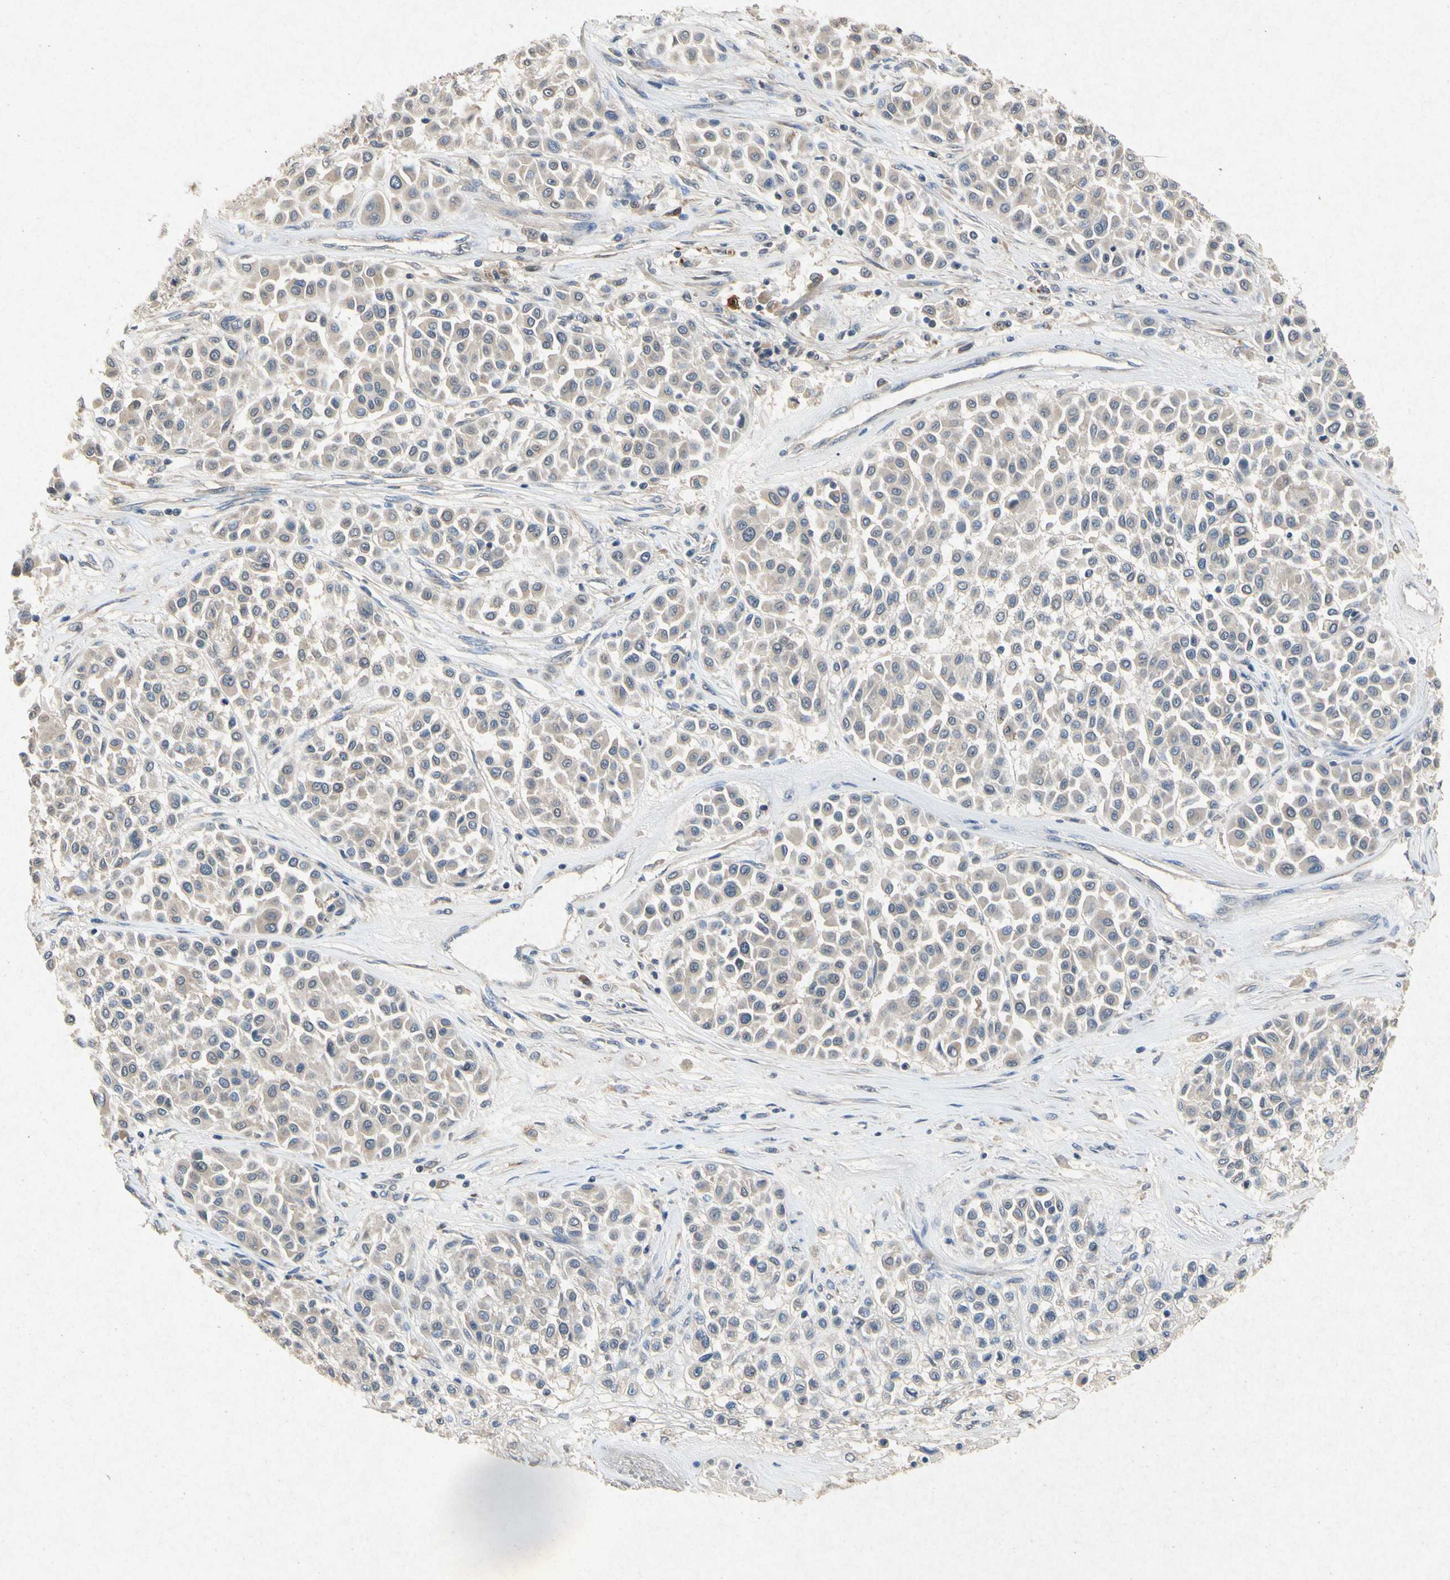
{"staining": {"intensity": "weak", "quantity": ">75%", "location": "cytoplasmic/membranous"}, "tissue": "melanoma", "cell_type": "Tumor cells", "image_type": "cancer", "snomed": [{"axis": "morphology", "description": "Malignant melanoma, Metastatic site"}, {"axis": "topography", "description": "Soft tissue"}], "caption": "Malignant melanoma (metastatic site) tissue demonstrates weak cytoplasmic/membranous expression in about >75% of tumor cells, visualized by immunohistochemistry.", "gene": "RPS6KA1", "patient": {"sex": "male", "age": 41}}